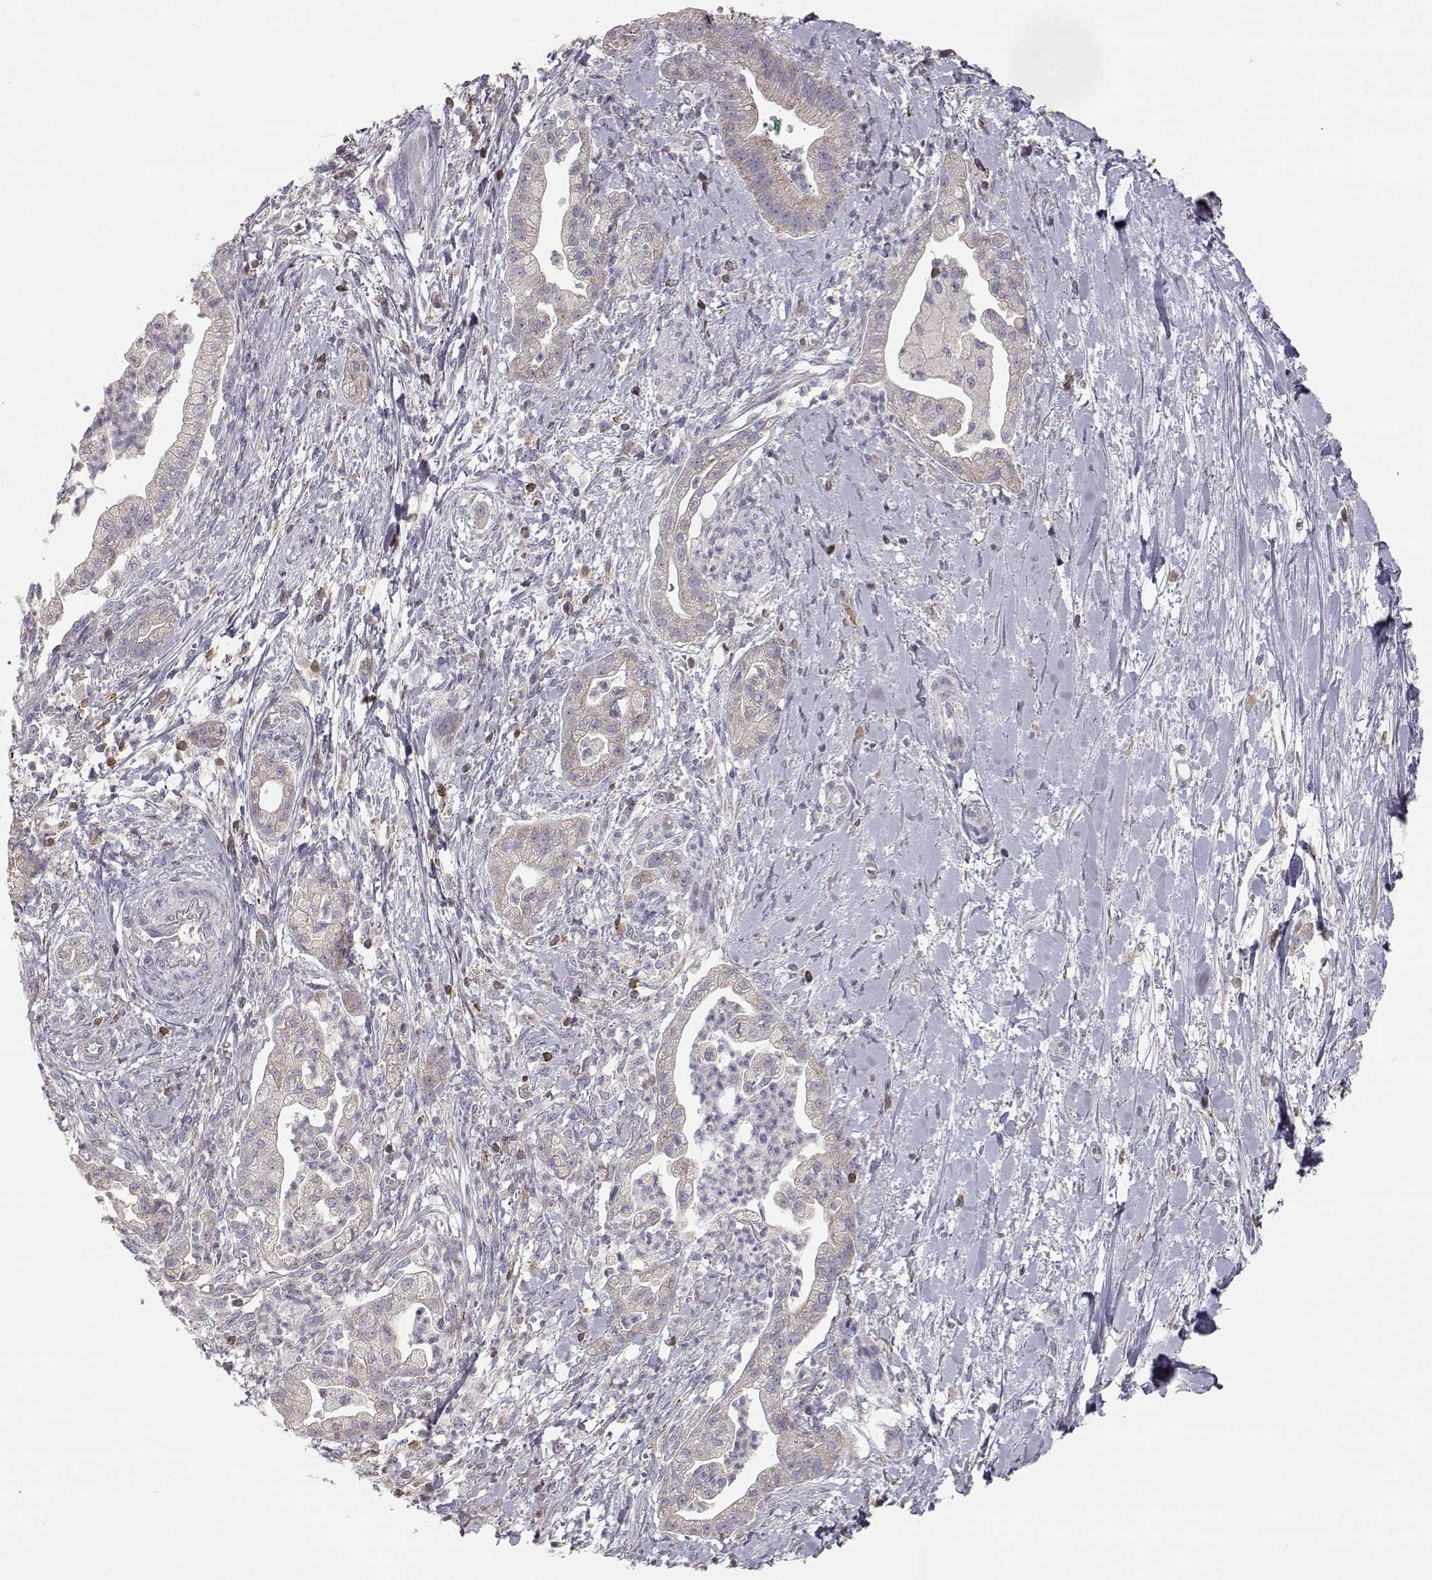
{"staining": {"intensity": "weak", "quantity": ">75%", "location": "cytoplasmic/membranous"}, "tissue": "pancreatic cancer", "cell_type": "Tumor cells", "image_type": "cancer", "snomed": [{"axis": "morphology", "description": "Normal tissue, NOS"}, {"axis": "morphology", "description": "Adenocarcinoma, NOS"}, {"axis": "topography", "description": "Lymph node"}, {"axis": "topography", "description": "Pancreas"}], "caption": "Pancreatic cancer stained with DAB IHC shows low levels of weak cytoplasmic/membranous positivity in about >75% of tumor cells.", "gene": "GRAP2", "patient": {"sex": "female", "age": 58}}